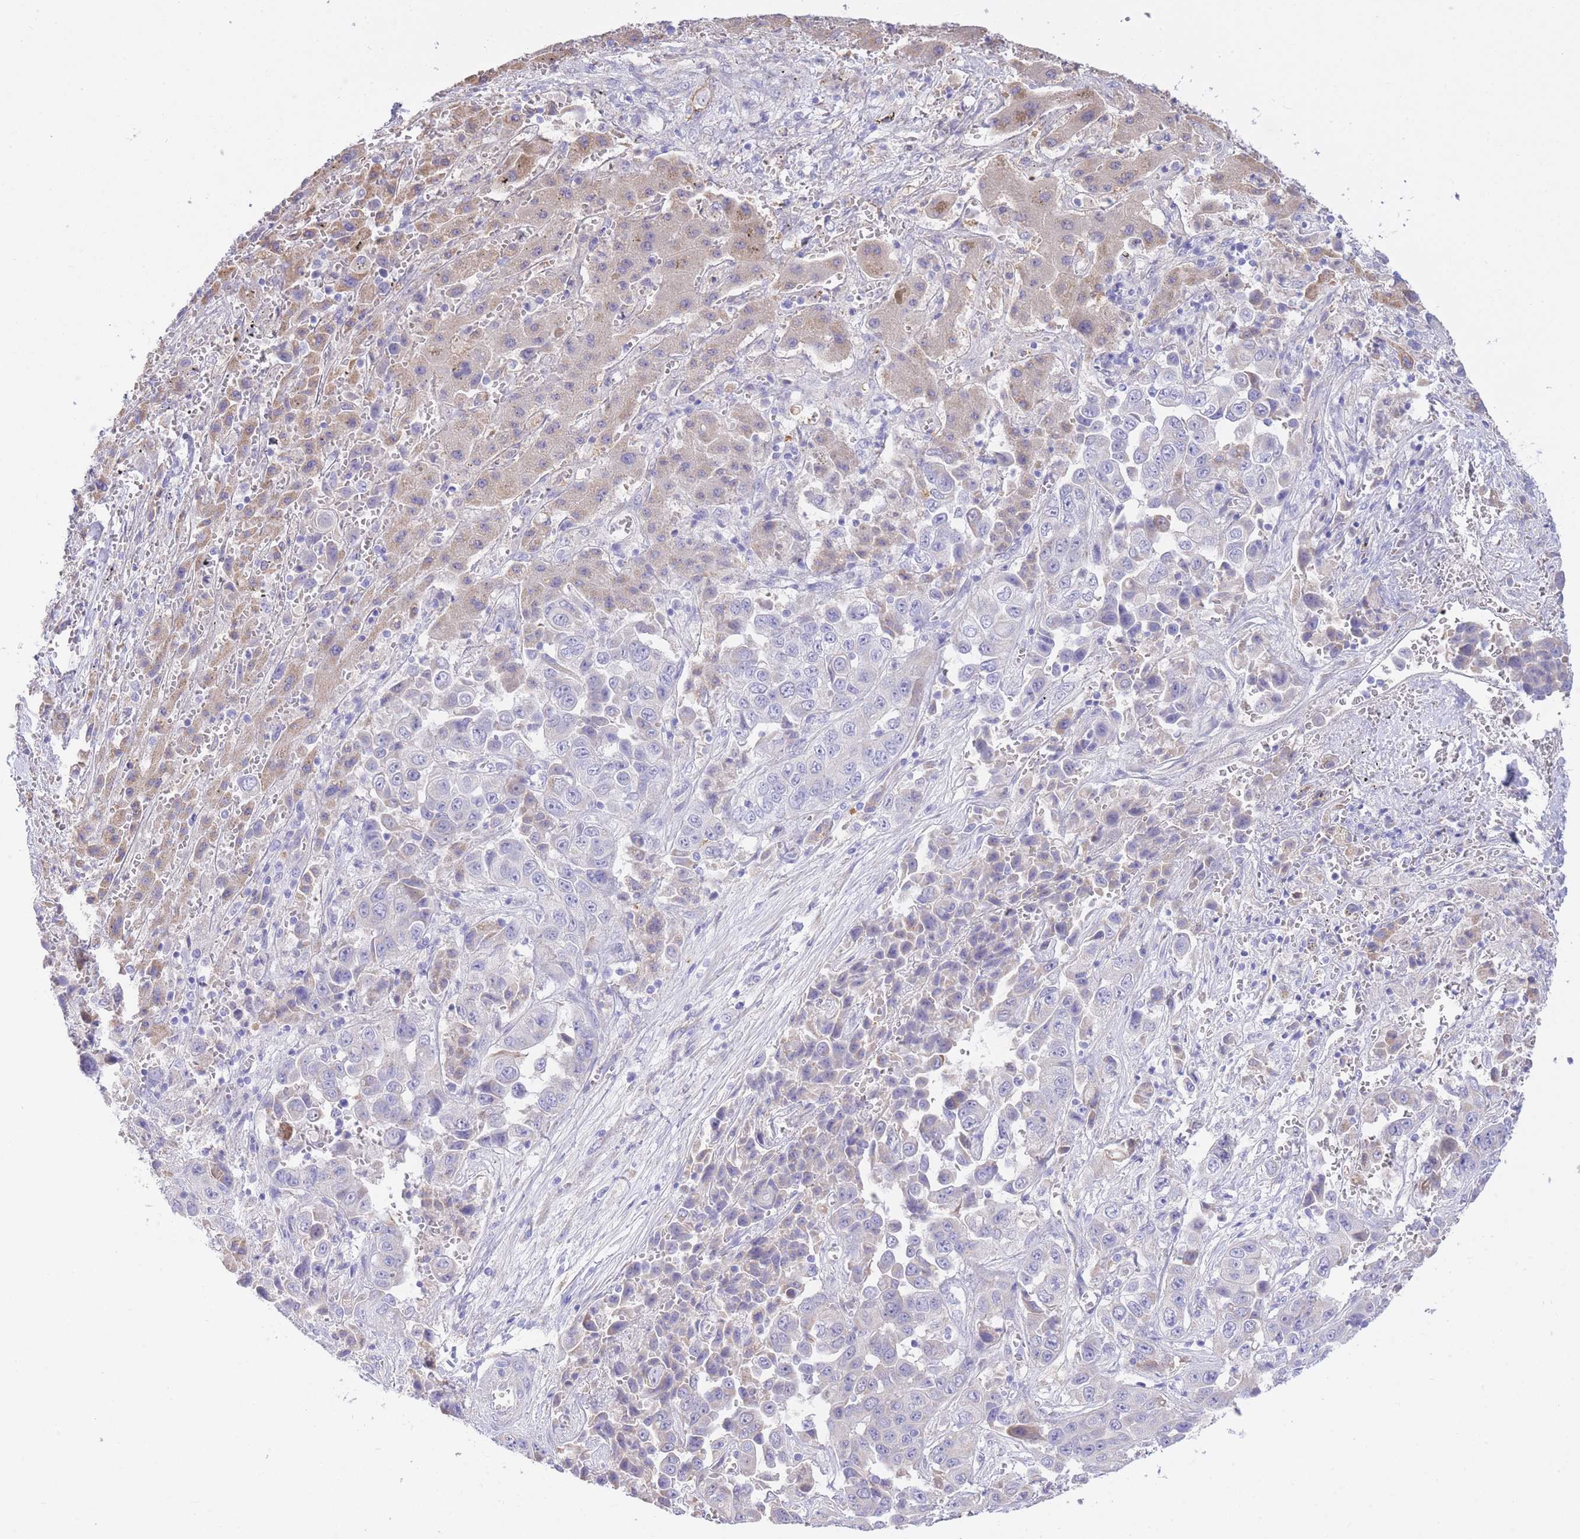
{"staining": {"intensity": "negative", "quantity": "none", "location": "none"}, "tissue": "liver cancer", "cell_type": "Tumor cells", "image_type": "cancer", "snomed": [{"axis": "morphology", "description": "Cholangiocarcinoma"}, {"axis": "topography", "description": "Liver"}], "caption": "IHC of human liver cancer demonstrates no expression in tumor cells. (Stains: DAB immunohistochemistry with hematoxylin counter stain, Microscopy: brightfield microscopy at high magnification).", "gene": "PGM1", "patient": {"sex": "female", "age": 52}}